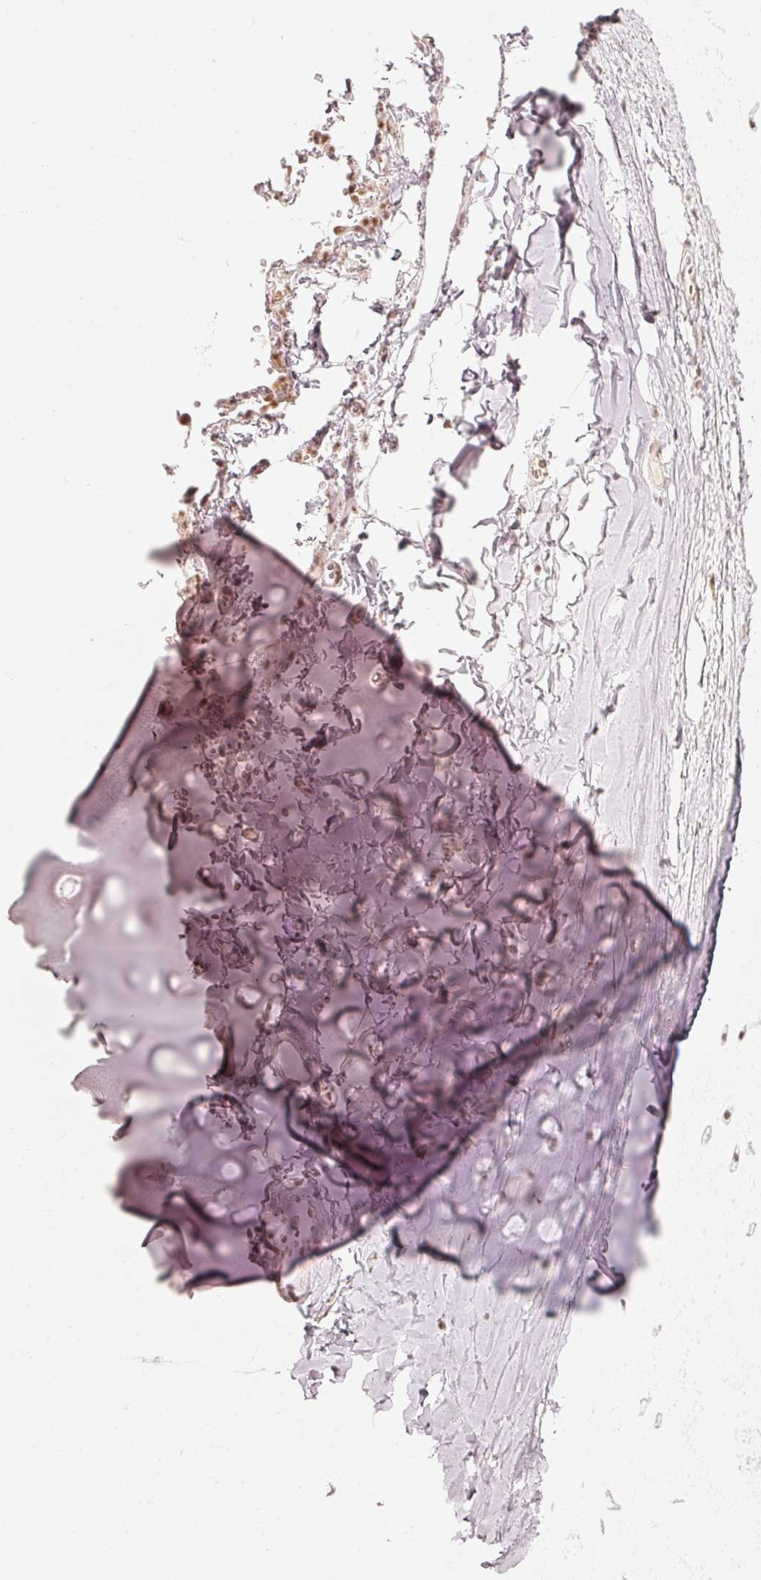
{"staining": {"intensity": "weak", "quantity": ">75%", "location": "nuclear"}, "tissue": "adipose tissue", "cell_type": "Adipocytes", "image_type": "normal", "snomed": [{"axis": "morphology", "description": "Normal tissue, NOS"}, {"axis": "topography", "description": "Cartilage tissue"}, {"axis": "topography", "description": "Bronchus"}, {"axis": "topography", "description": "Peripheral nerve tissue"}], "caption": "Adipocytes reveal low levels of weak nuclear staining in approximately >75% of cells in unremarkable adipose tissue. Using DAB (3,3'-diaminobenzidine) (brown) and hematoxylin (blue) stains, captured at high magnification using brightfield microscopy.", "gene": "PPP1R10", "patient": {"sex": "female", "age": 59}}